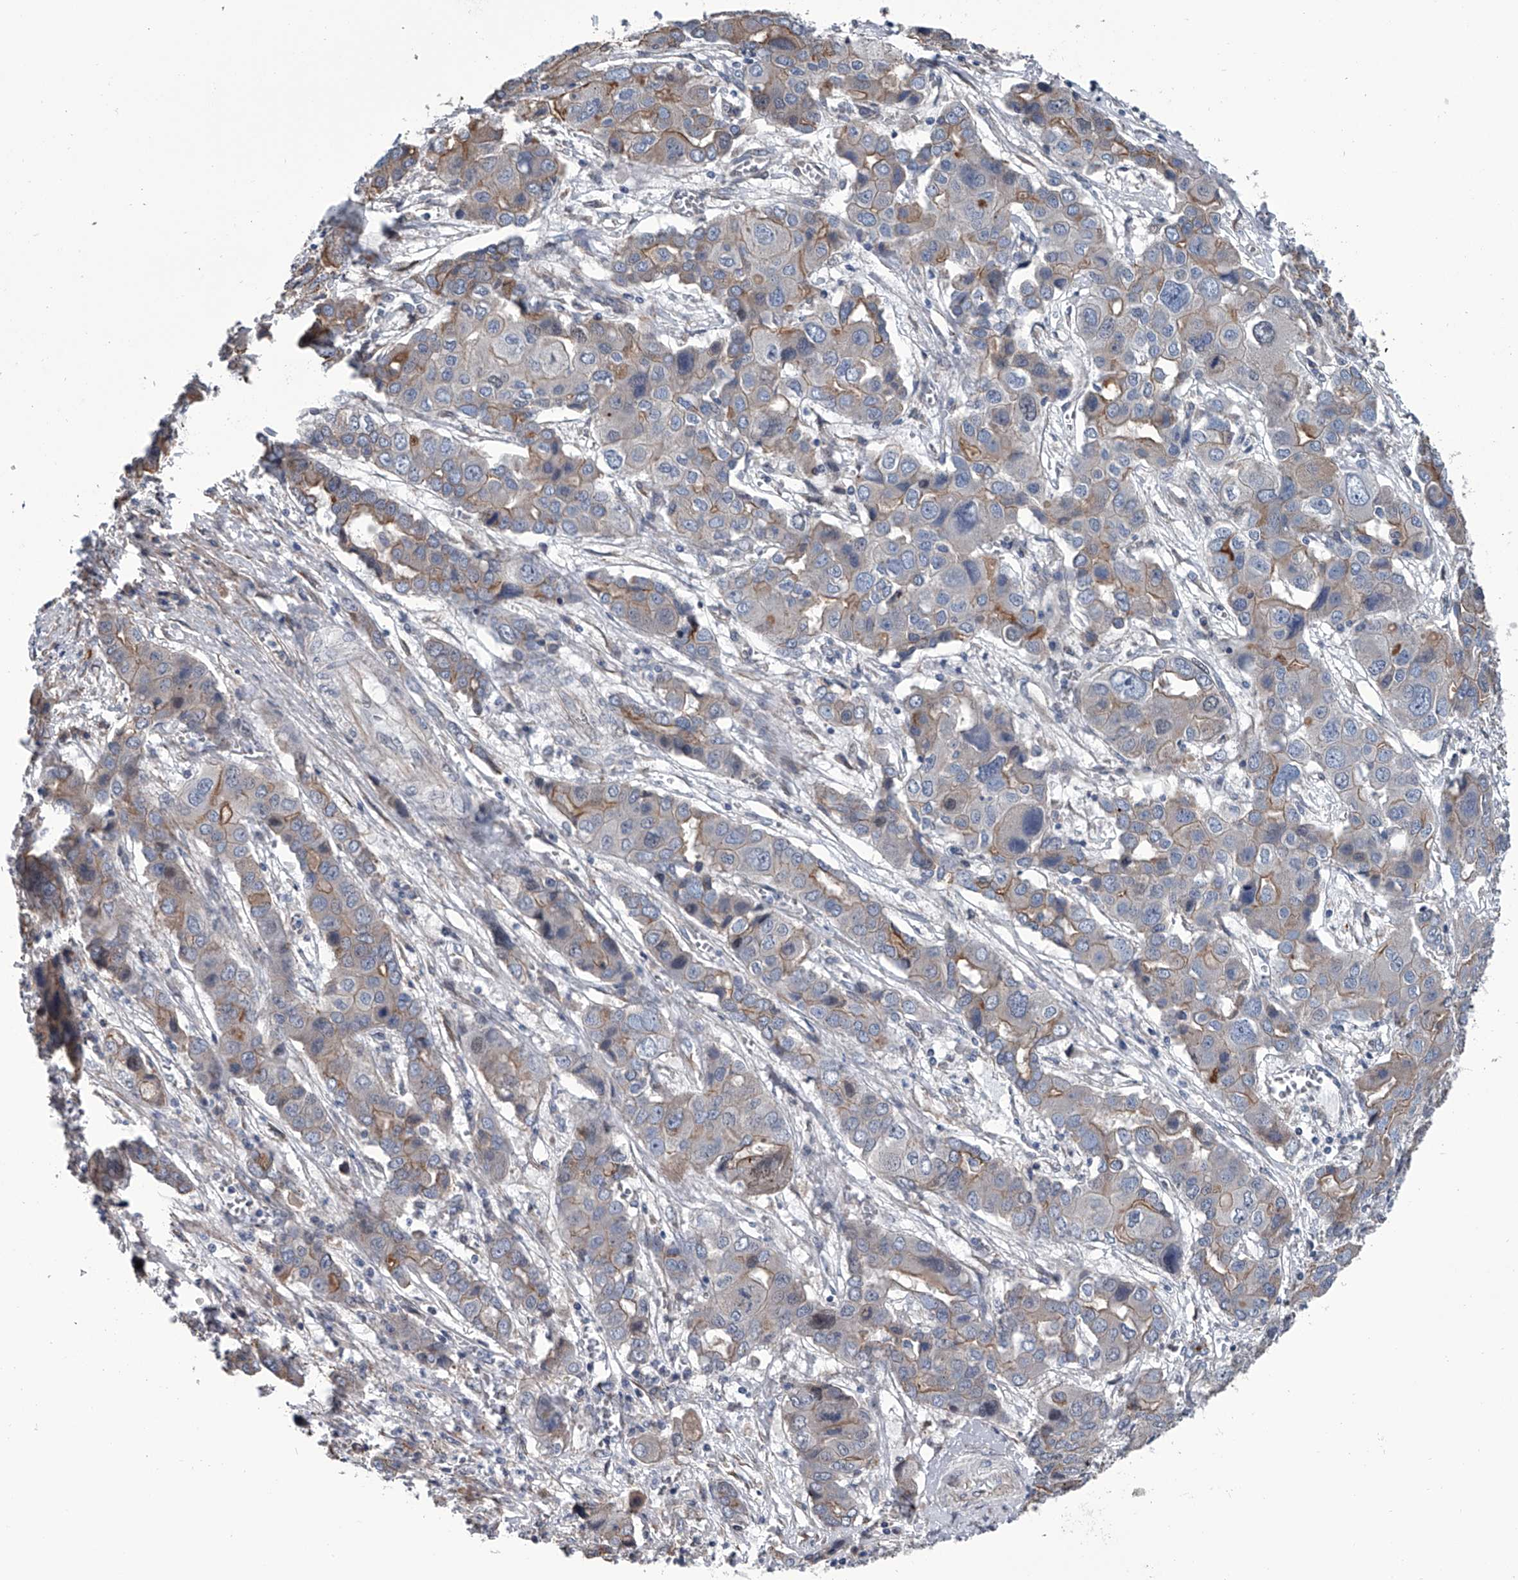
{"staining": {"intensity": "moderate", "quantity": "25%-75%", "location": "cytoplasmic/membranous"}, "tissue": "liver cancer", "cell_type": "Tumor cells", "image_type": "cancer", "snomed": [{"axis": "morphology", "description": "Cholangiocarcinoma"}, {"axis": "topography", "description": "Liver"}], "caption": "Immunohistochemistry staining of liver cancer (cholangiocarcinoma), which reveals medium levels of moderate cytoplasmic/membranous expression in approximately 25%-75% of tumor cells indicating moderate cytoplasmic/membranous protein positivity. The staining was performed using DAB (3,3'-diaminobenzidine) (brown) for protein detection and nuclei were counterstained in hematoxylin (blue).", "gene": "ABCG1", "patient": {"sex": "male", "age": 67}}